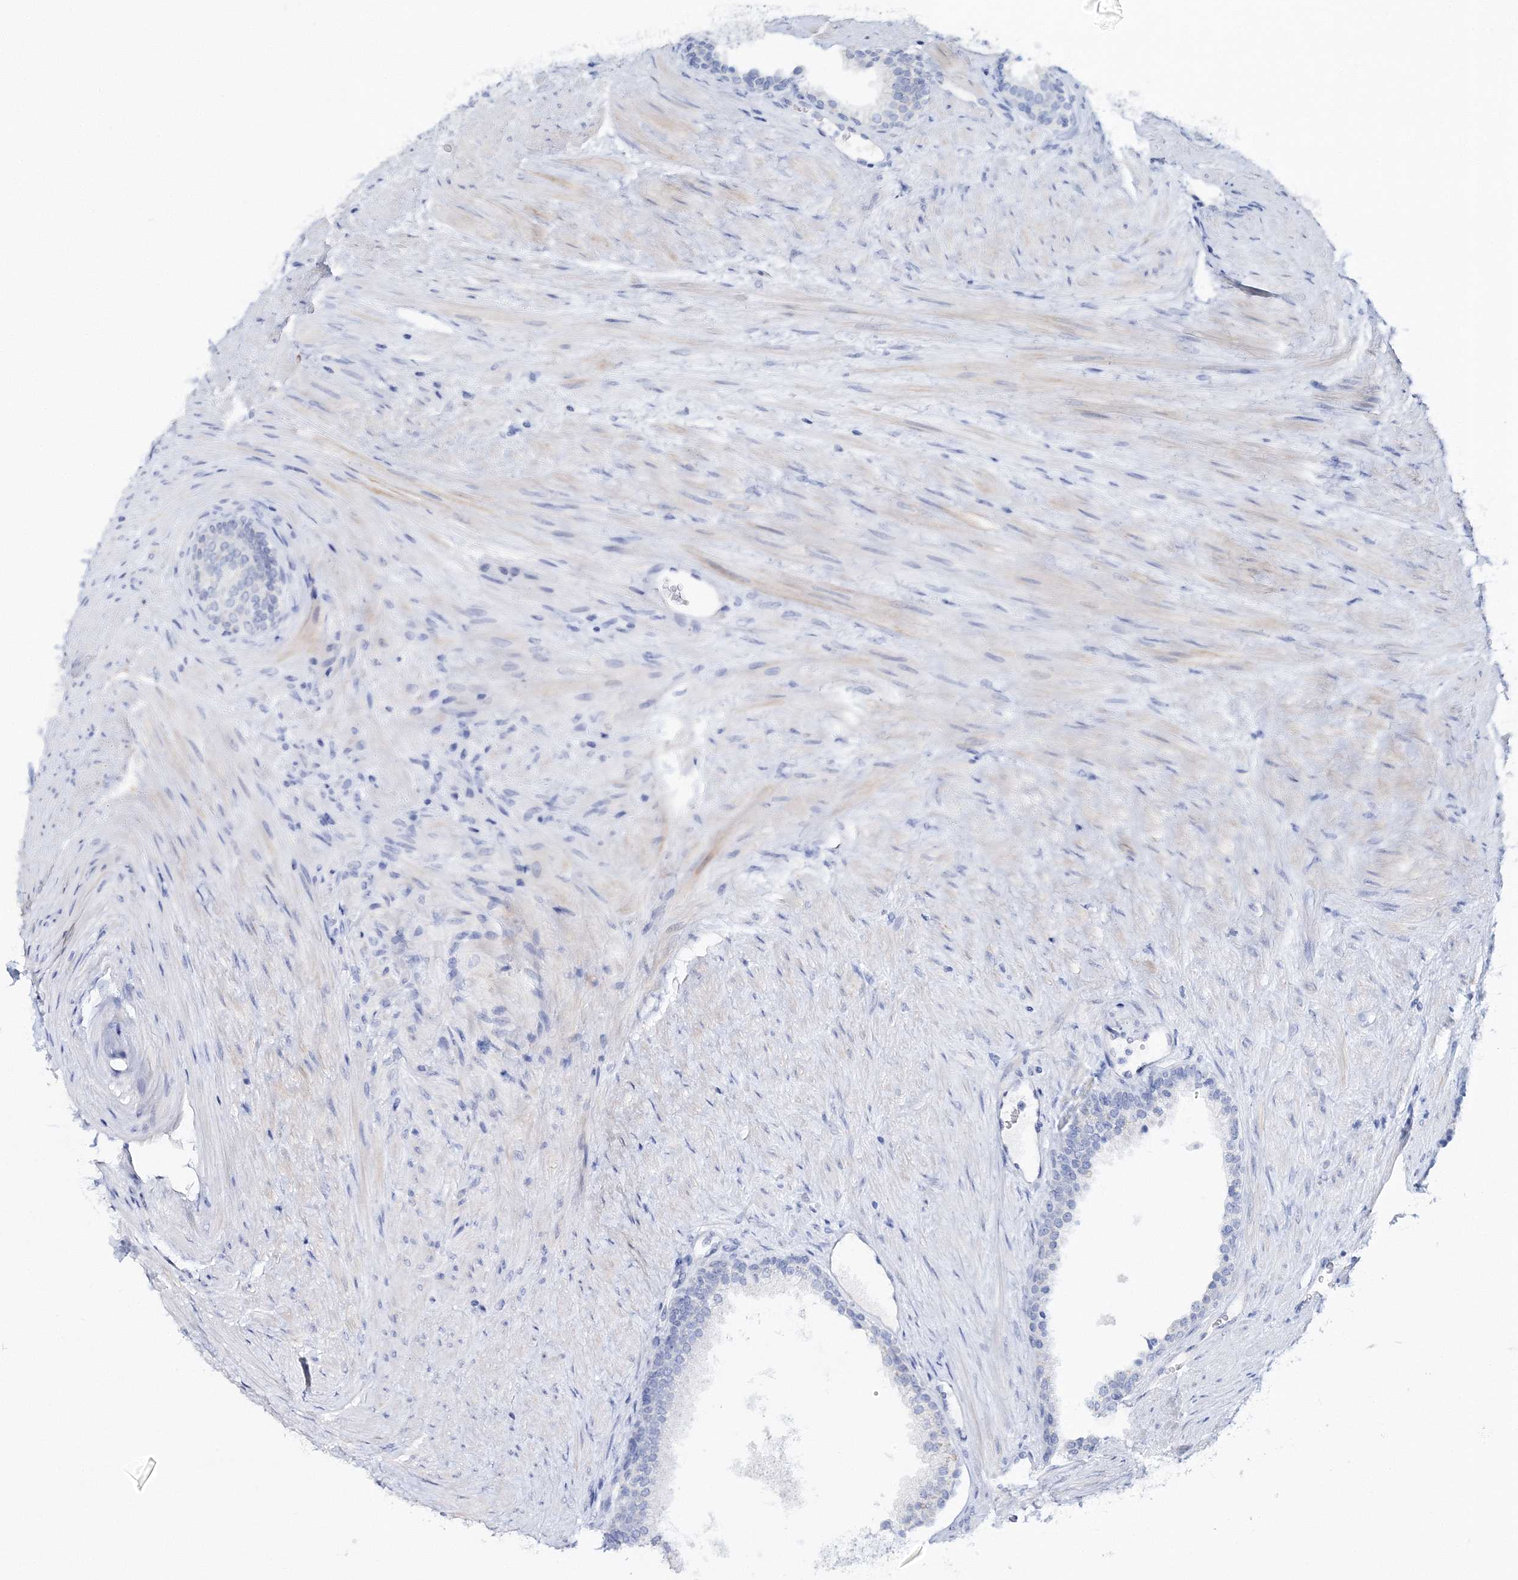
{"staining": {"intensity": "negative", "quantity": "none", "location": "none"}, "tissue": "prostate", "cell_type": "Glandular cells", "image_type": "normal", "snomed": [{"axis": "morphology", "description": "Normal tissue, NOS"}, {"axis": "topography", "description": "Prostate"}], "caption": "This is an immunohistochemistry (IHC) micrograph of normal human prostate. There is no expression in glandular cells.", "gene": "MYOZ2", "patient": {"sex": "male", "age": 76}}